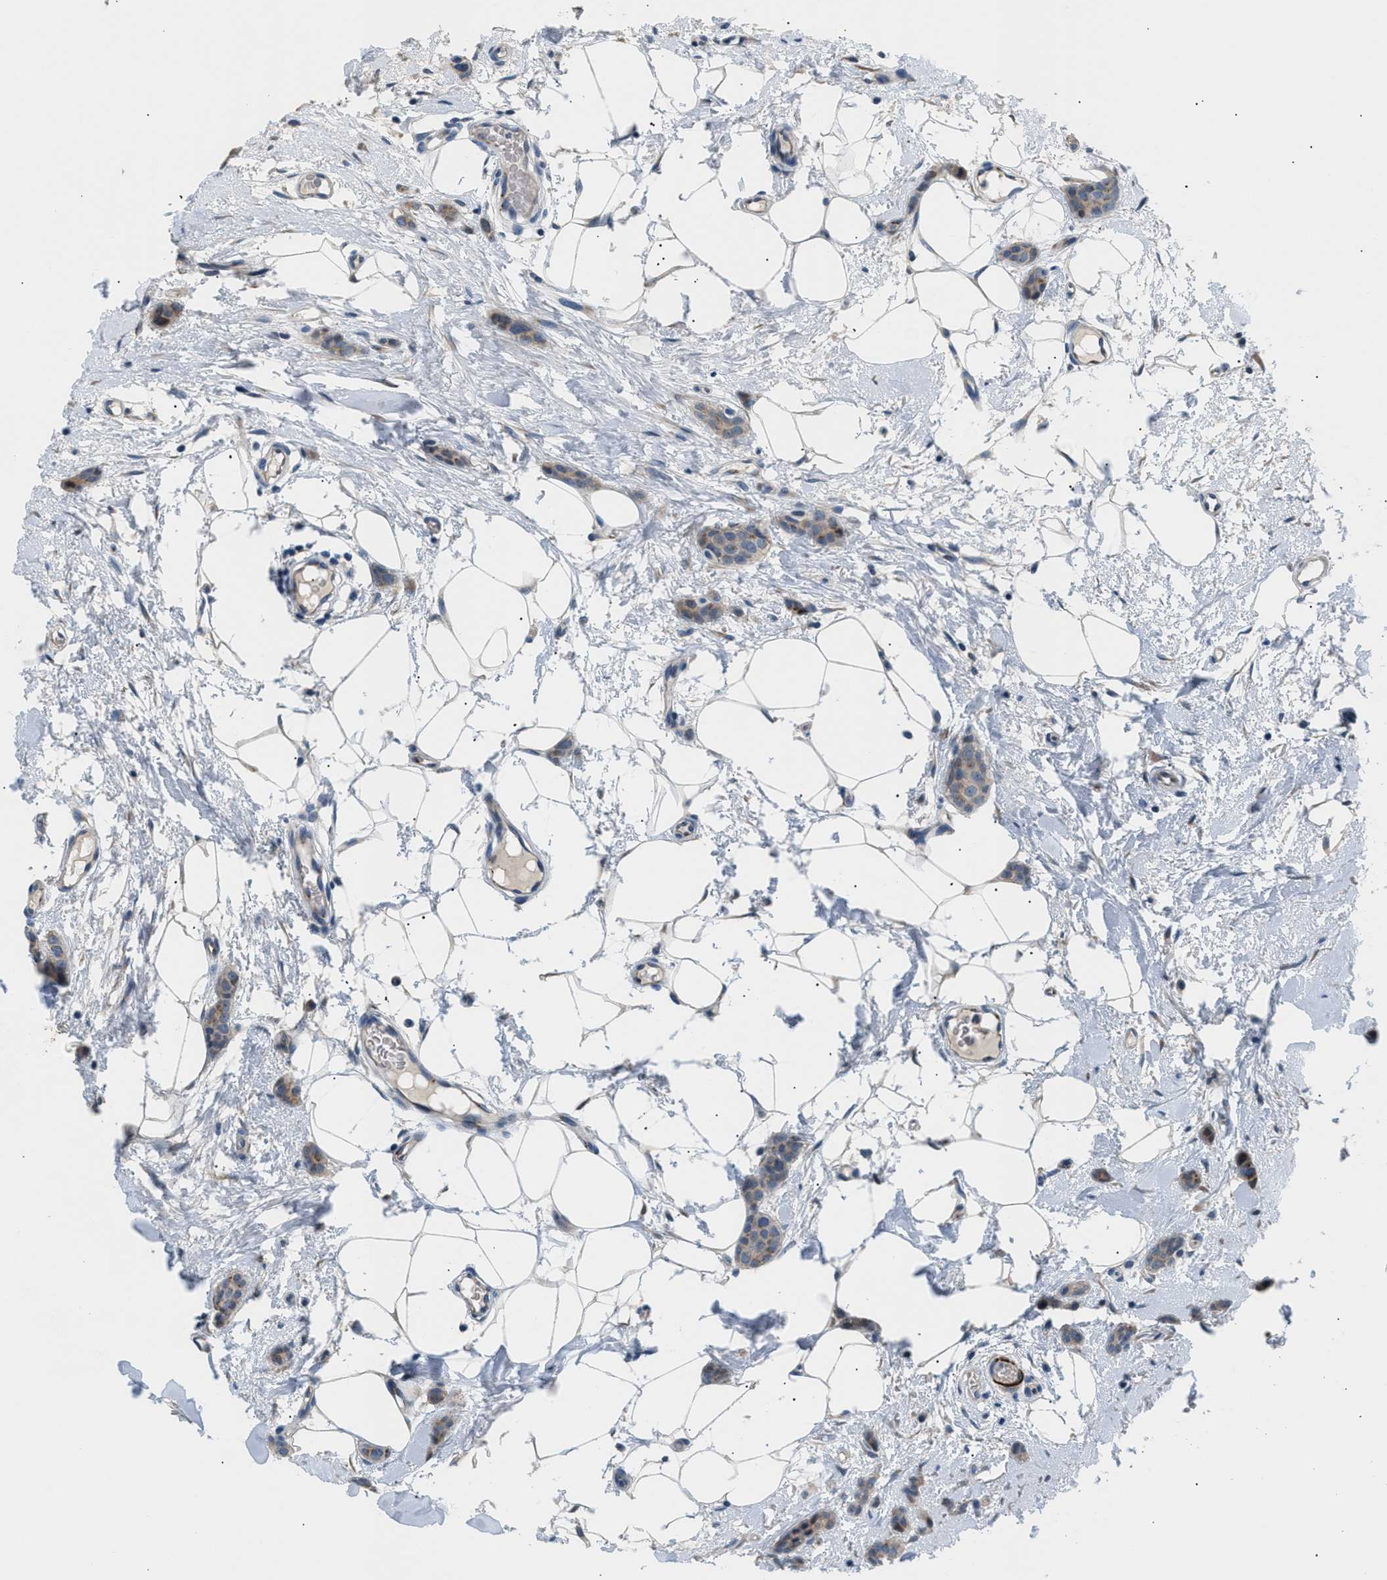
{"staining": {"intensity": "weak", "quantity": ">75%", "location": "cytoplasmic/membranous"}, "tissue": "breast cancer", "cell_type": "Tumor cells", "image_type": "cancer", "snomed": [{"axis": "morphology", "description": "Lobular carcinoma"}, {"axis": "topography", "description": "Skin"}, {"axis": "topography", "description": "Breast"}], "caption": "Immunohistochemistry of human breast cancer displays low levels of weak cytoplasmic/membranous expression in approximately >75% of tumor cells.", "gene": "ICA1", "patient": {"sex": "female", "age": 46}}